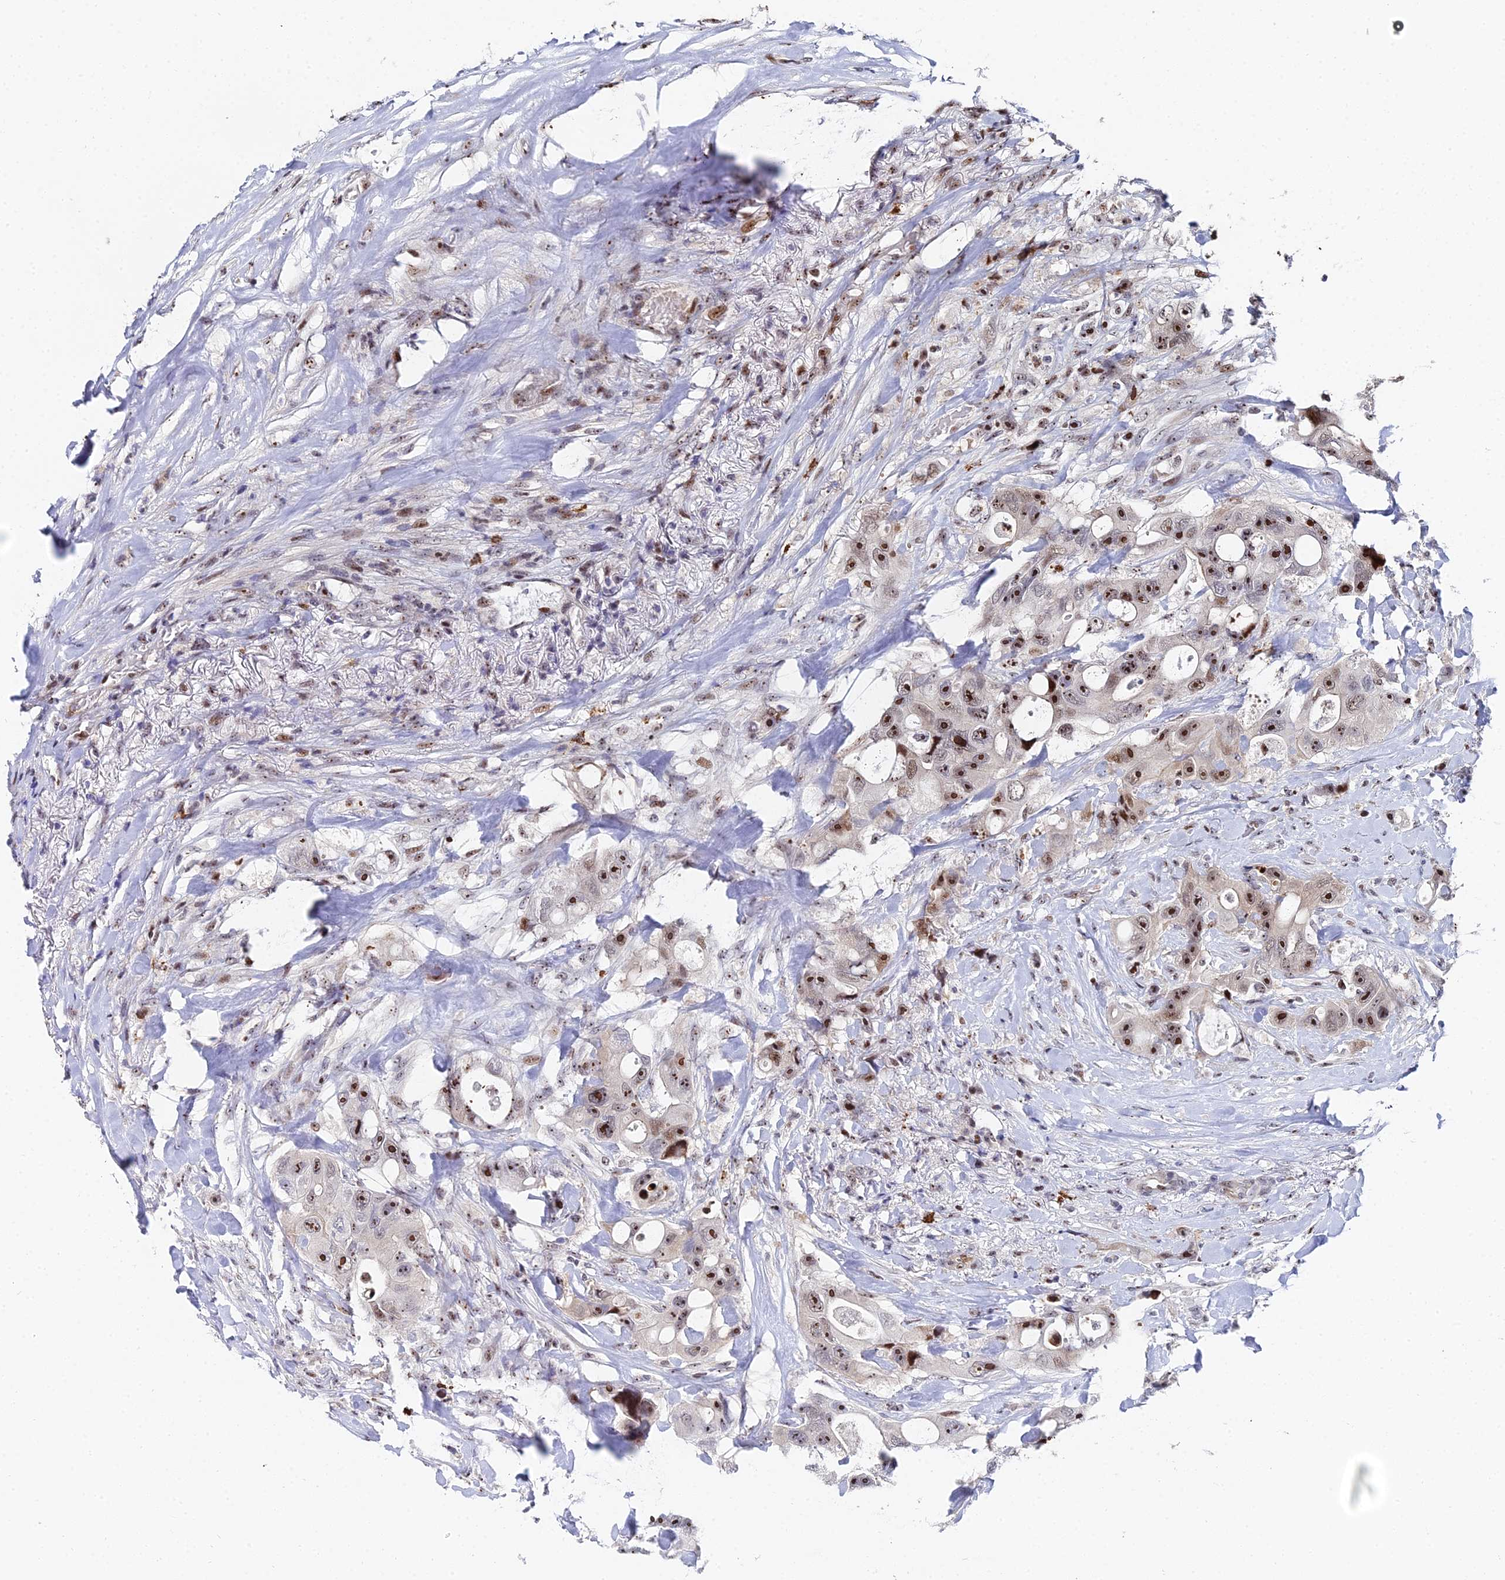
{"staining": {"intensity": "strong", "quantity": ">75%", "location": "nuclear"}, "tissue": "colorectal cancer", "cell_type": "Tumor cells", "image_type": "cancer", "snomed": [{"axis": "morphology", "description": "Adenocarcinoma, NOS"}, {"axis": "topography", "description": "Colon"}], "caption": "Approximately >75% of tumor cells in colorectal cancer demonstrate strong nuclear protein positivity as visualized by brown immunohistochemical staining.", "gene": "TIFA", "patient": {"sex": "female", "age": 46}}